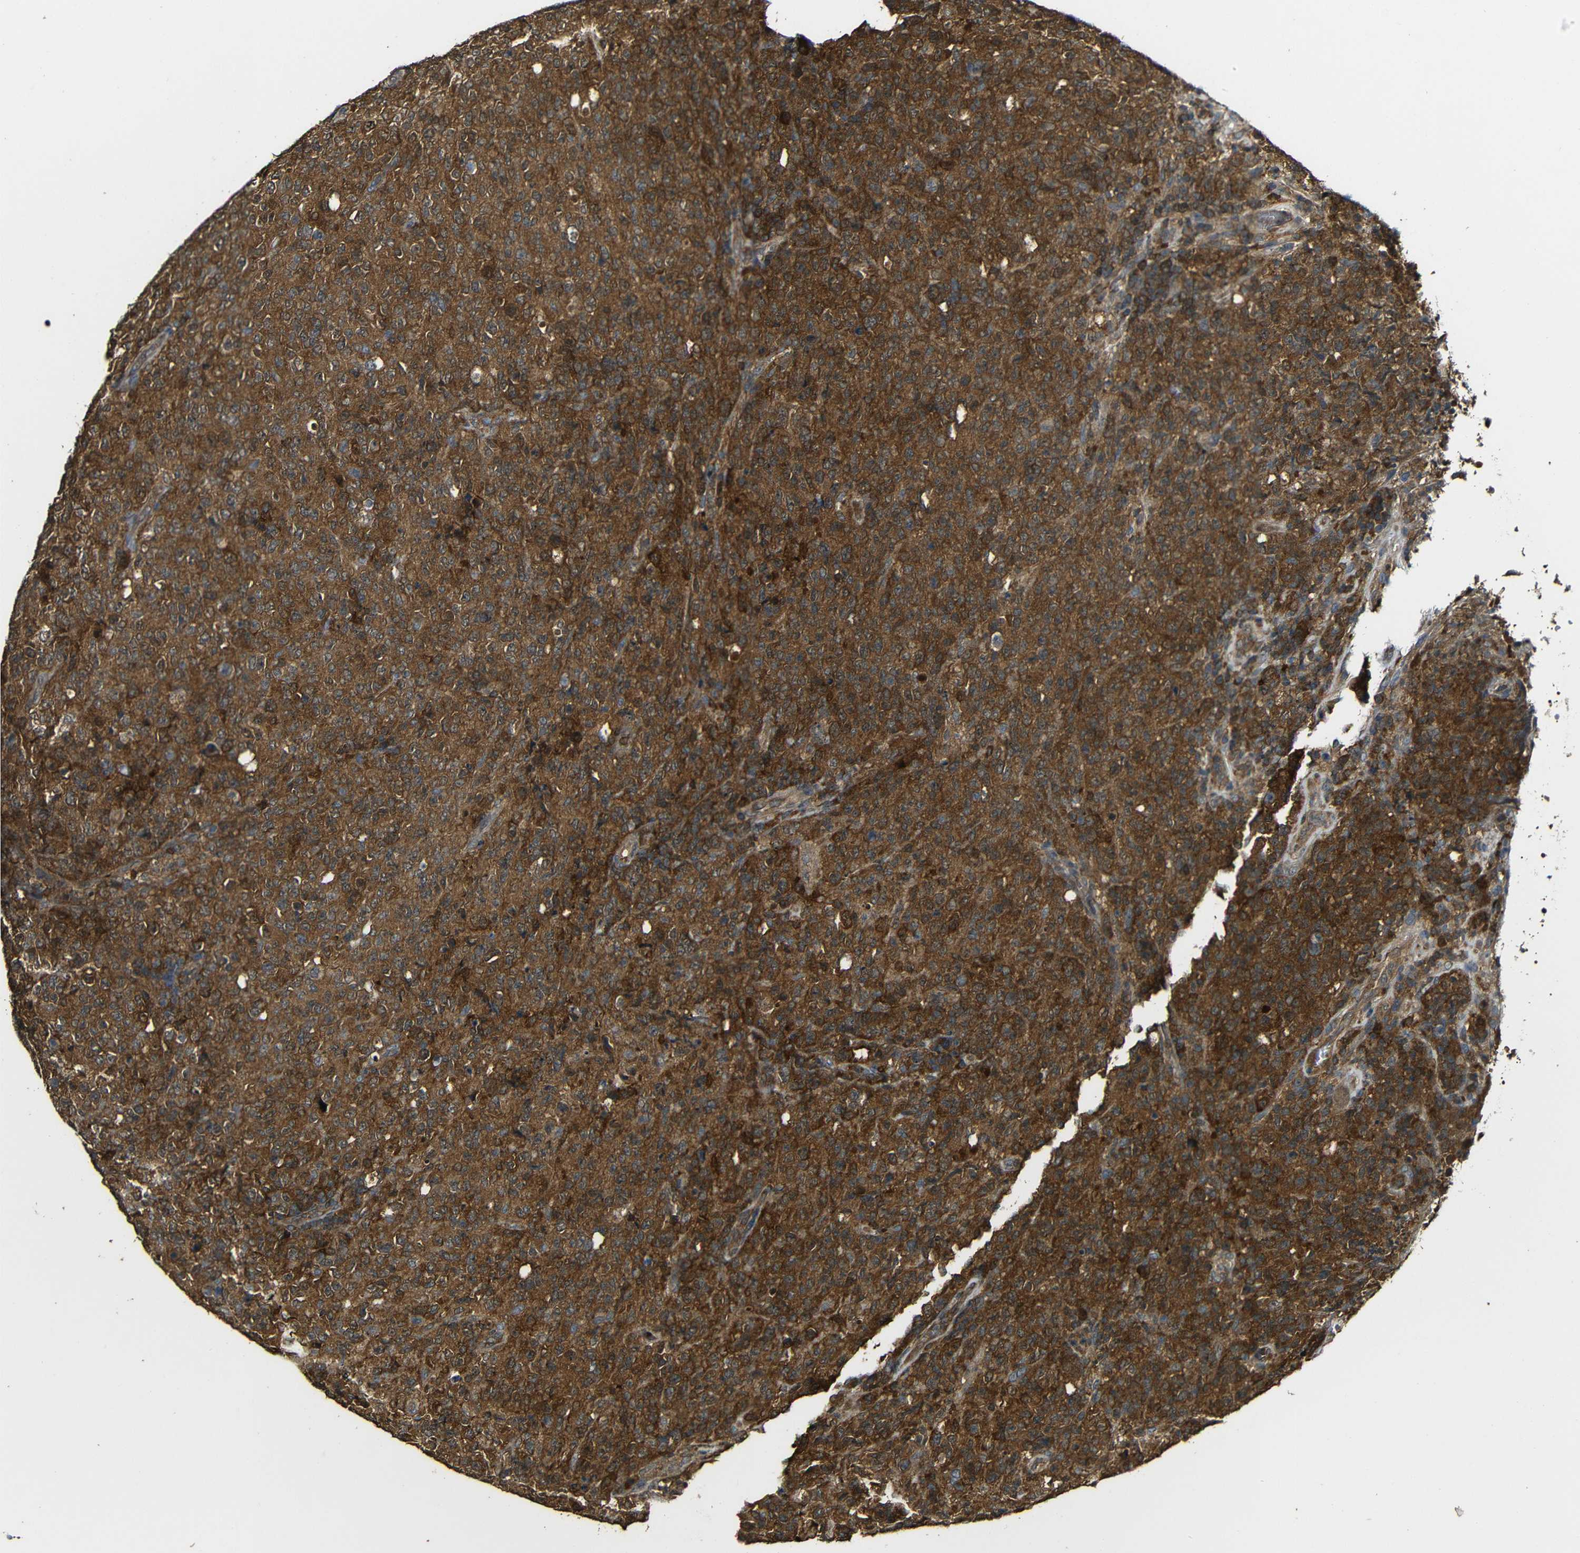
{"staining": {"intensity": "strong", "quantity": ">75%", "location": "cytoplasmic/membranous"}, "tissue": "lymphoma", "cell_type": "Tumor cells", "image_type": "cancer", "snomed": [{"axis": "morphology", "description": "Malignant lymphoma, non-Hodgkin's type, High grade"}, {"axis": "topography", "description": "Tonsil"}], "caption": "Brown immunohistochemical staining in malignant lymphoma, non-Hodgkin's type (high-grade) shows strong cytoplasmic/membranous positivity in approximately >75% of tumor cells.", "gene": "CASP8", "patient": {"sex": "female", "age": 36}}